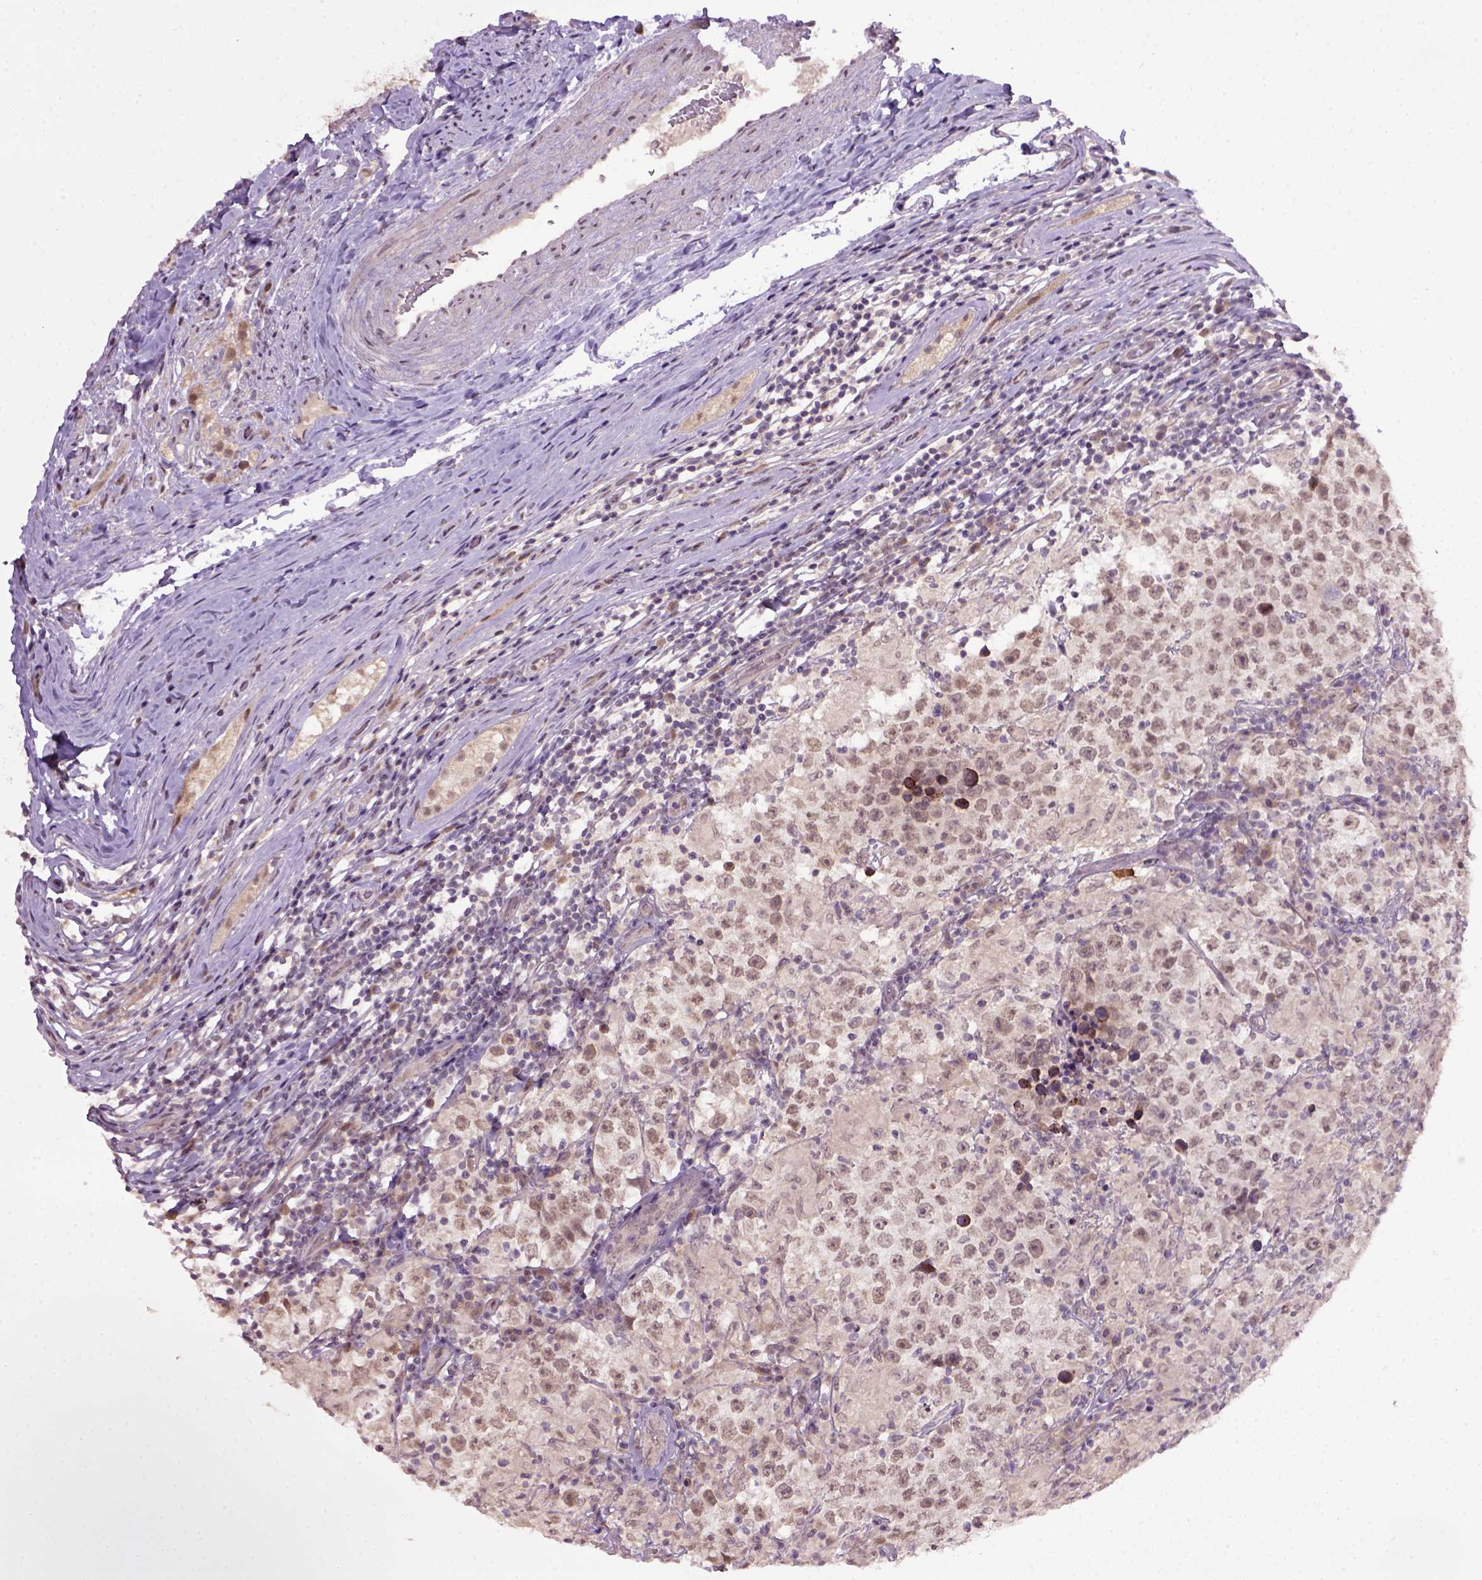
{"staining": {"intensity": "negative", "quantity": "none", "location": "none"}, "tissue": "testis cancer", "cell_type": "Tumor cells", "image_type": "cancer", "snomed": [{"axis": "morphology", "description": "Seminoma, NOS"}, {"axis": "morphology", "description": "Carcinoma, Embryonal, NOS"}, {"axis": "topography", "description": "Testis"}], "caption": "This histopathology image is of testis cancer stained with immunohistochemistry to label a protein in brown with the nuclei are counter-stained blue. There is no expression in tumor cells. (DAB immunohistochemistry visualized using brightfield microscopy, high magnification).", "gene": "RAB43", "patient": {"sex": "male", "age": 41}}